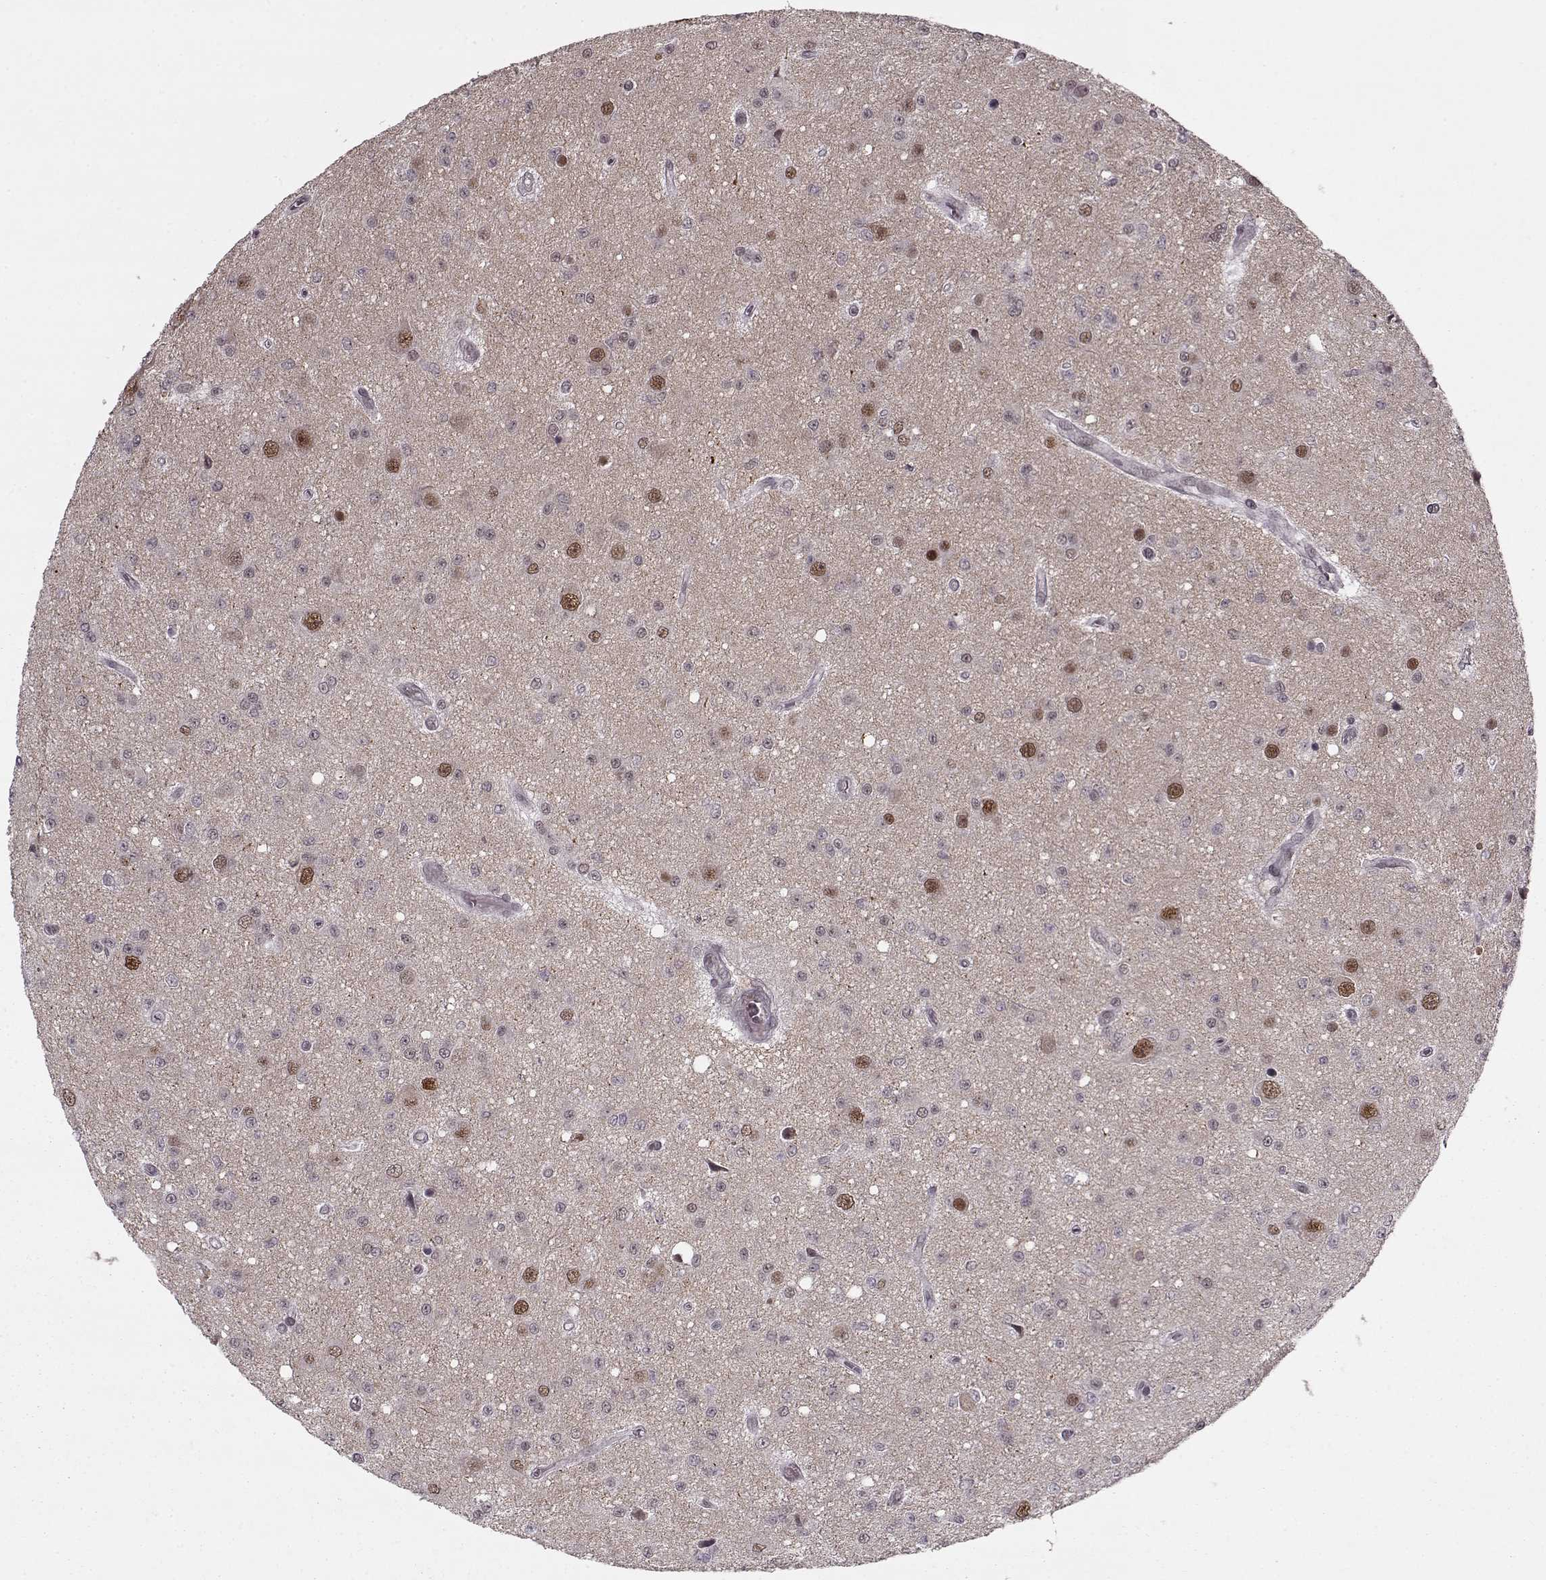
{"staining": {"intensity": "negative", "quantity": "none", "location": "none"}, "tissue": "glioma", "cell_type": "Tumor cells", "image_type": "cancer", "snomed": [{"axis": "morphology", "description": "Glioma, malignant, Low grade"}, {"axis": "topography", "description": "Brain"}], "caption": "An image of human glioma is negative for staining in tumor cells.", "gene": "DENND4B", "patient": {"sex": "female", "age": 45}}